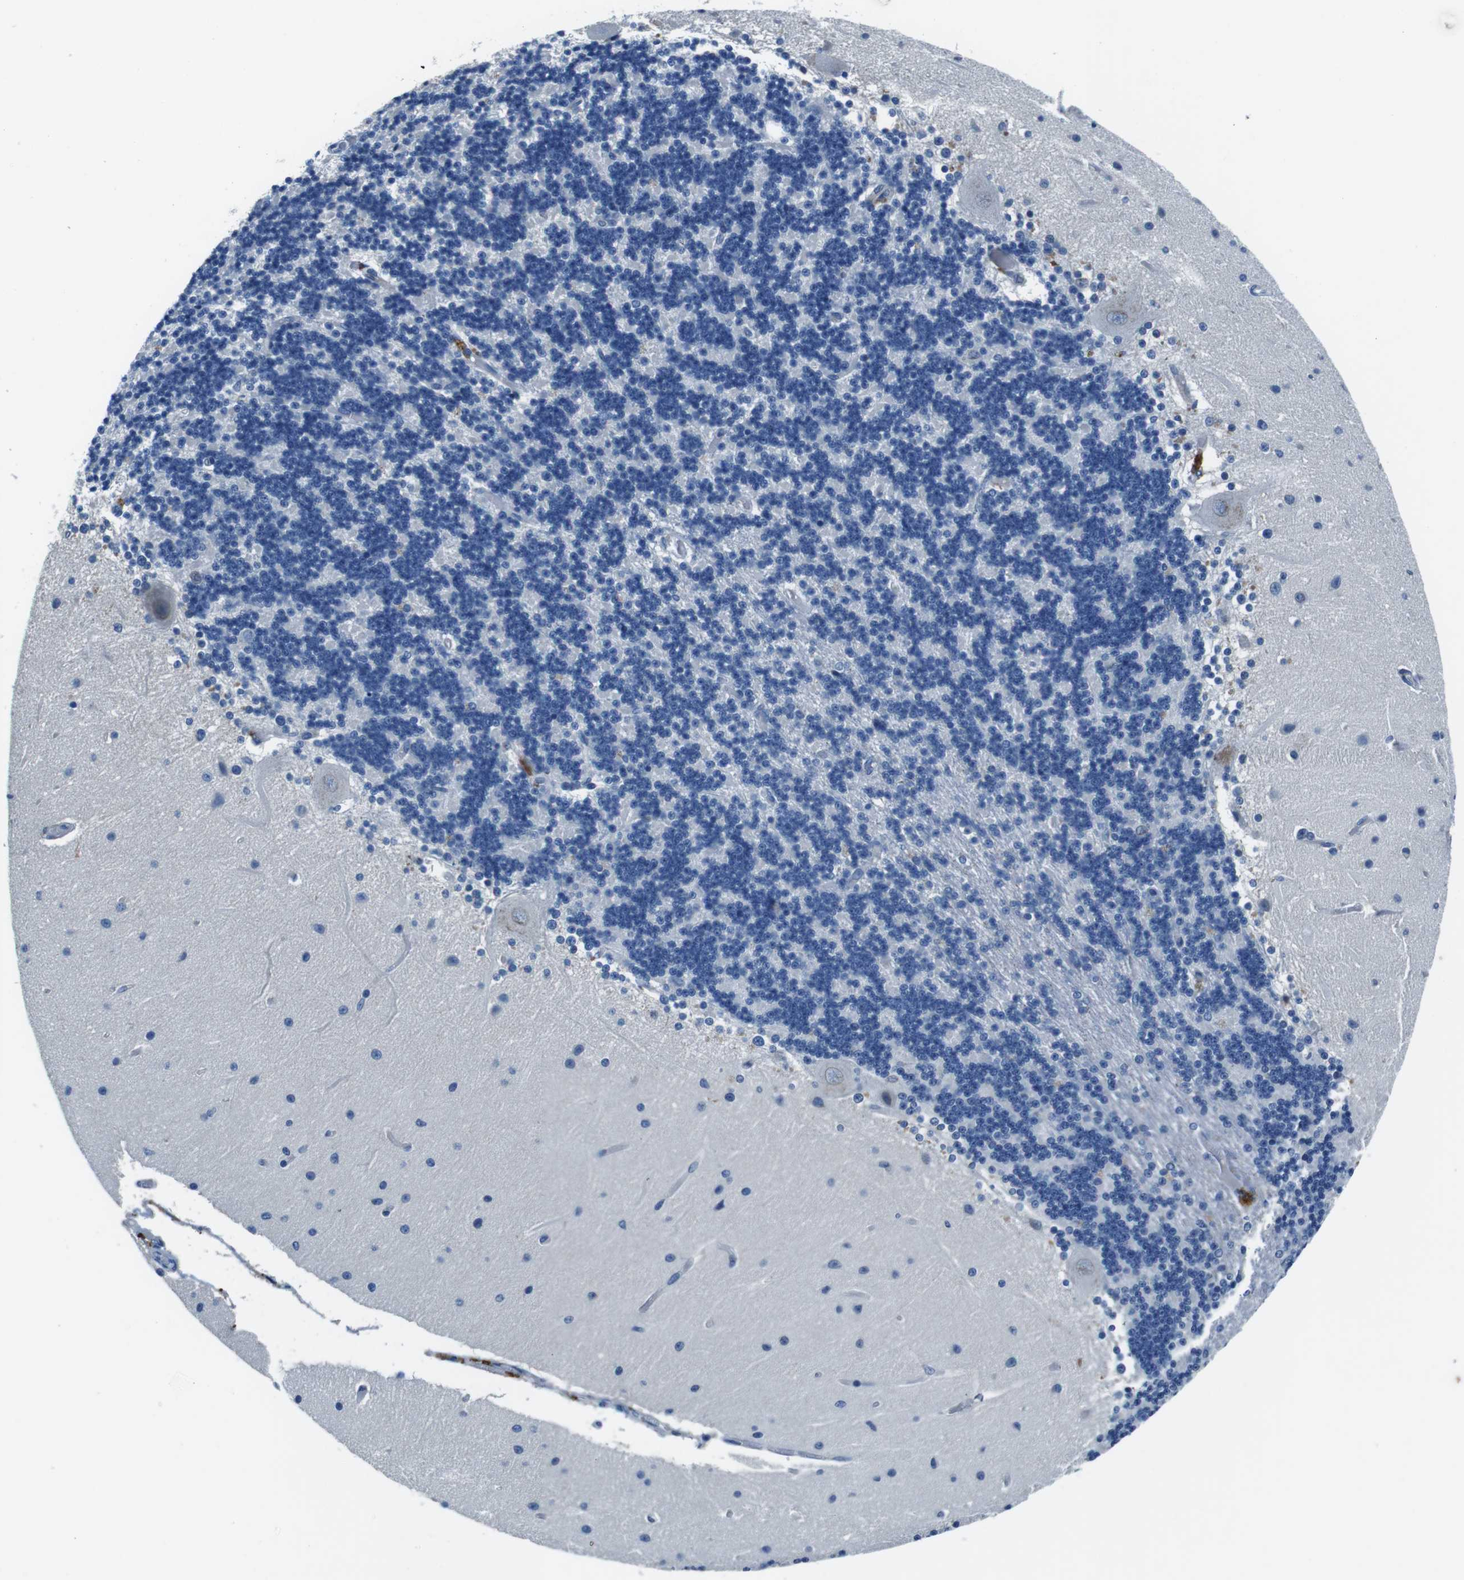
{"staining": {"intensity": "negative", "quantity": "none", "location": "none"}, "tissue": "cerebellum", "cell_type": "Cells in granular layer", "image_type": "normal", "snomed": [{"axis": "morphology", "description": "Normal tissue, NOS"}, {"axis": "topography", "description": "Cerebellum"}], "caption": "IHC of normal cerebellum exhibits no staining in cells in granular layer.", "gene": "TULP3", "patient": {"sex": "female", "age": 54}}